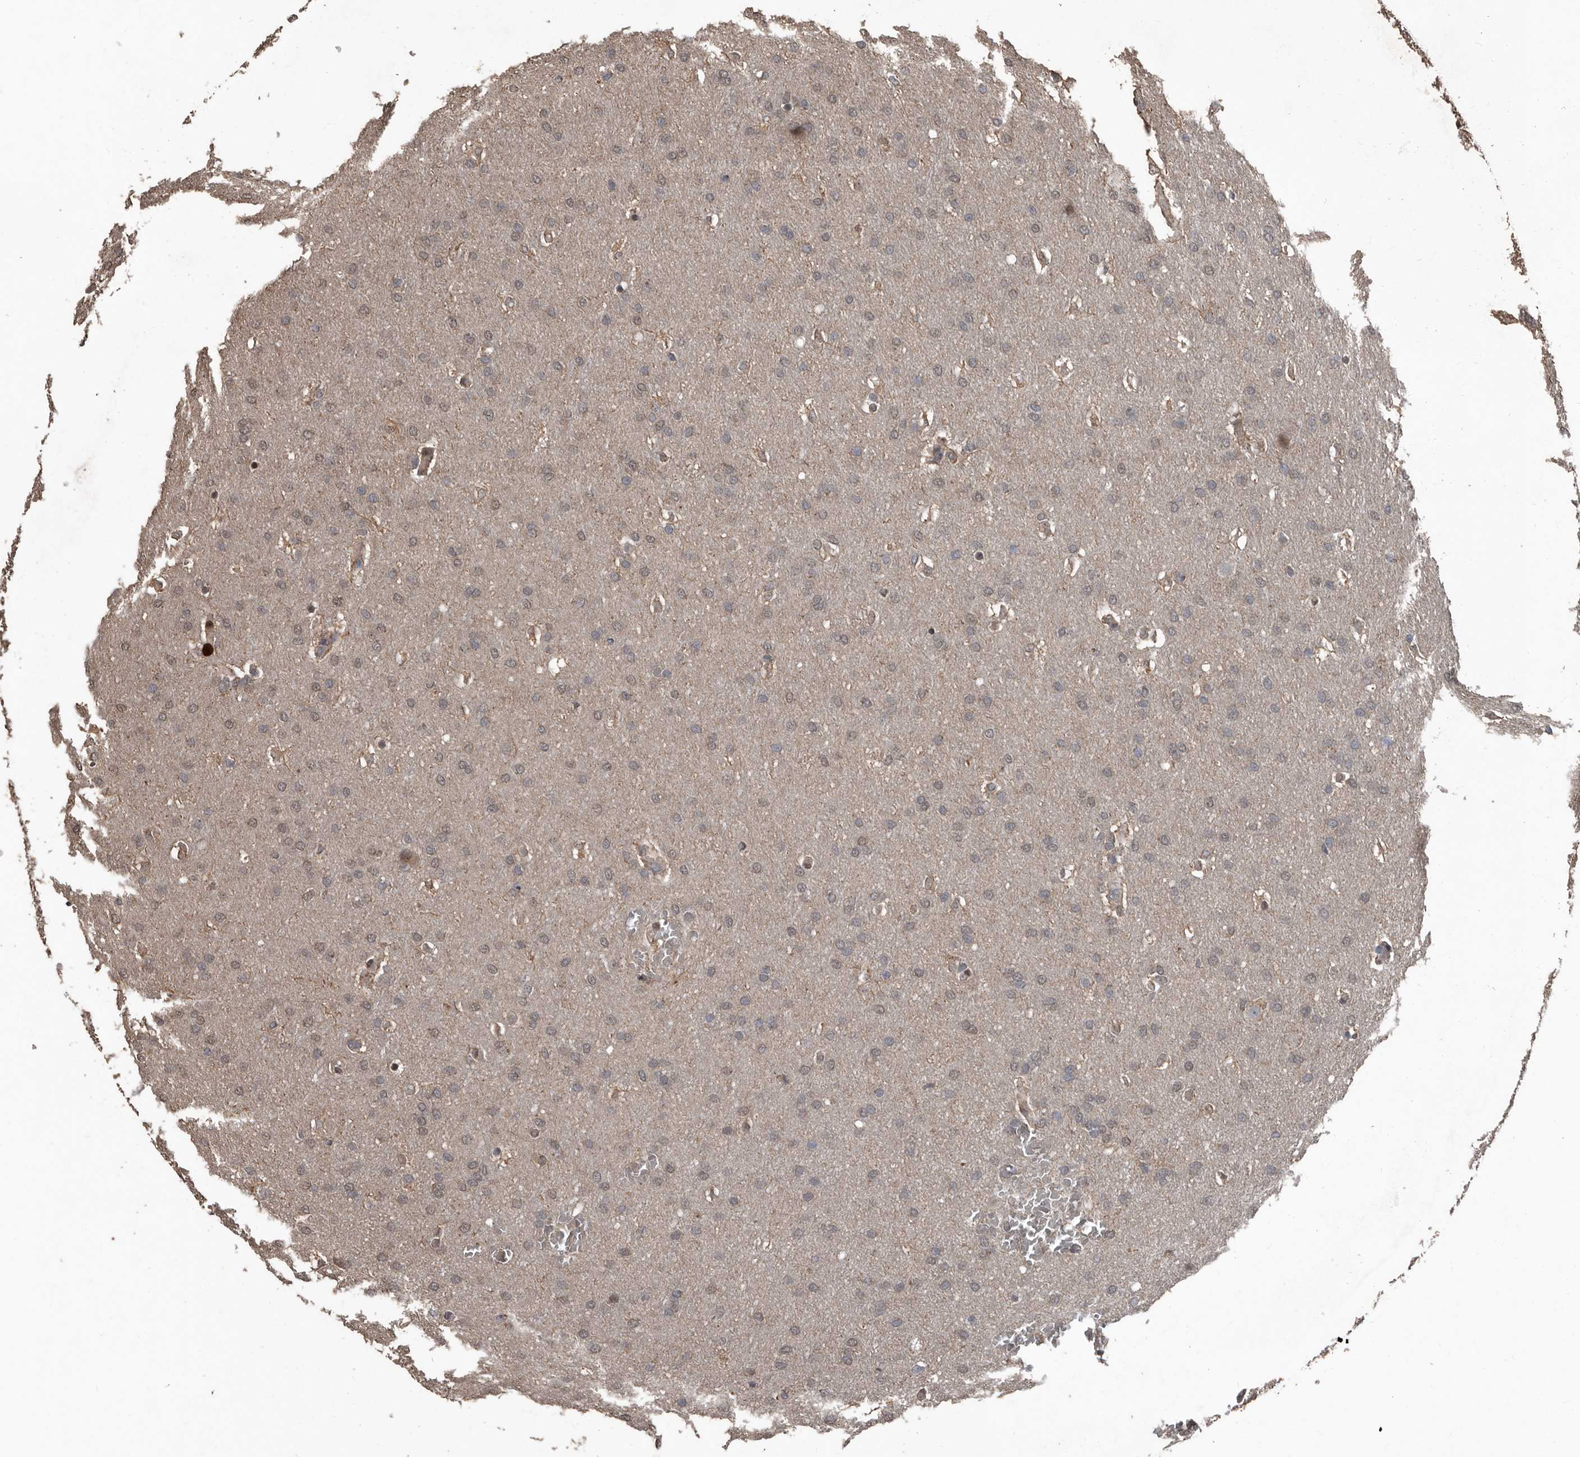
{"staining": {"intensity": "weak", "quantity": "<25%", "location": "cytoplasmic/membranous,nuclear"}, "tissue": "glioma", "cell_type": "Tumor cells", "image_type": "cancer", "snomed": [{"axis": "morphology", "description": "Glioma, malignant, Low grade"}, {"axis": "topography", "description": "Brain"}], "caption": "Image shows no protein staining in tumor cells of malignant low-grade glioma tissue.", "gene": "FSBP", "patient": {"sex": "female", "age": 37}}